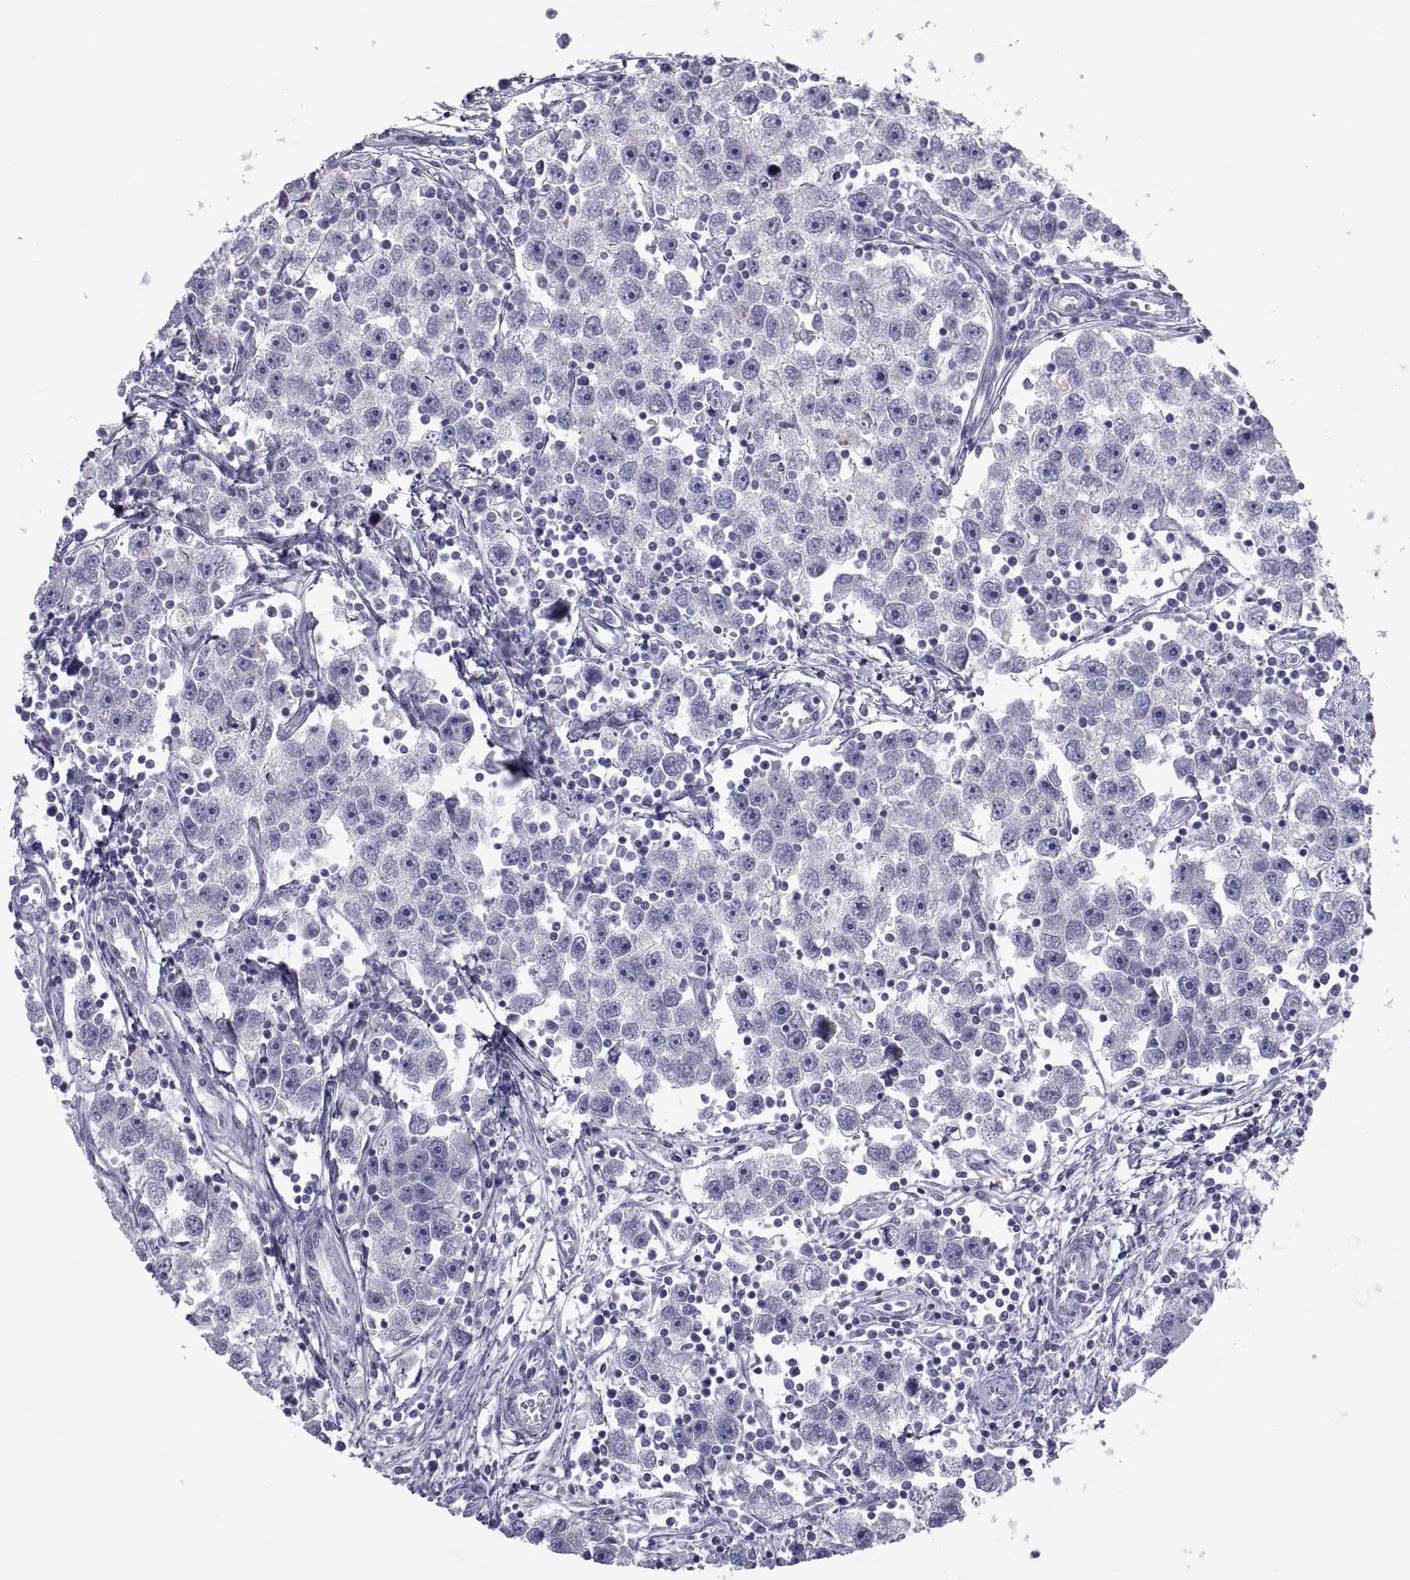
{"staining": {"intensity": "negative", "quantity": "none", "location": "none"}, "tissue": "testis cancer", "cell_type": "Tumor cells", "image_type": "cancer", "snomed": [{"axis": "morphology", "description": "Seminoma, NOS"}, {"axis": "topography", "description": "Testis"}], "caption": "Histopathology image shows no protein positivity in tumor cells of testis cancer tissue.", "gene": "NPTX2", "patient": {"sex": "male", "age": 30}}